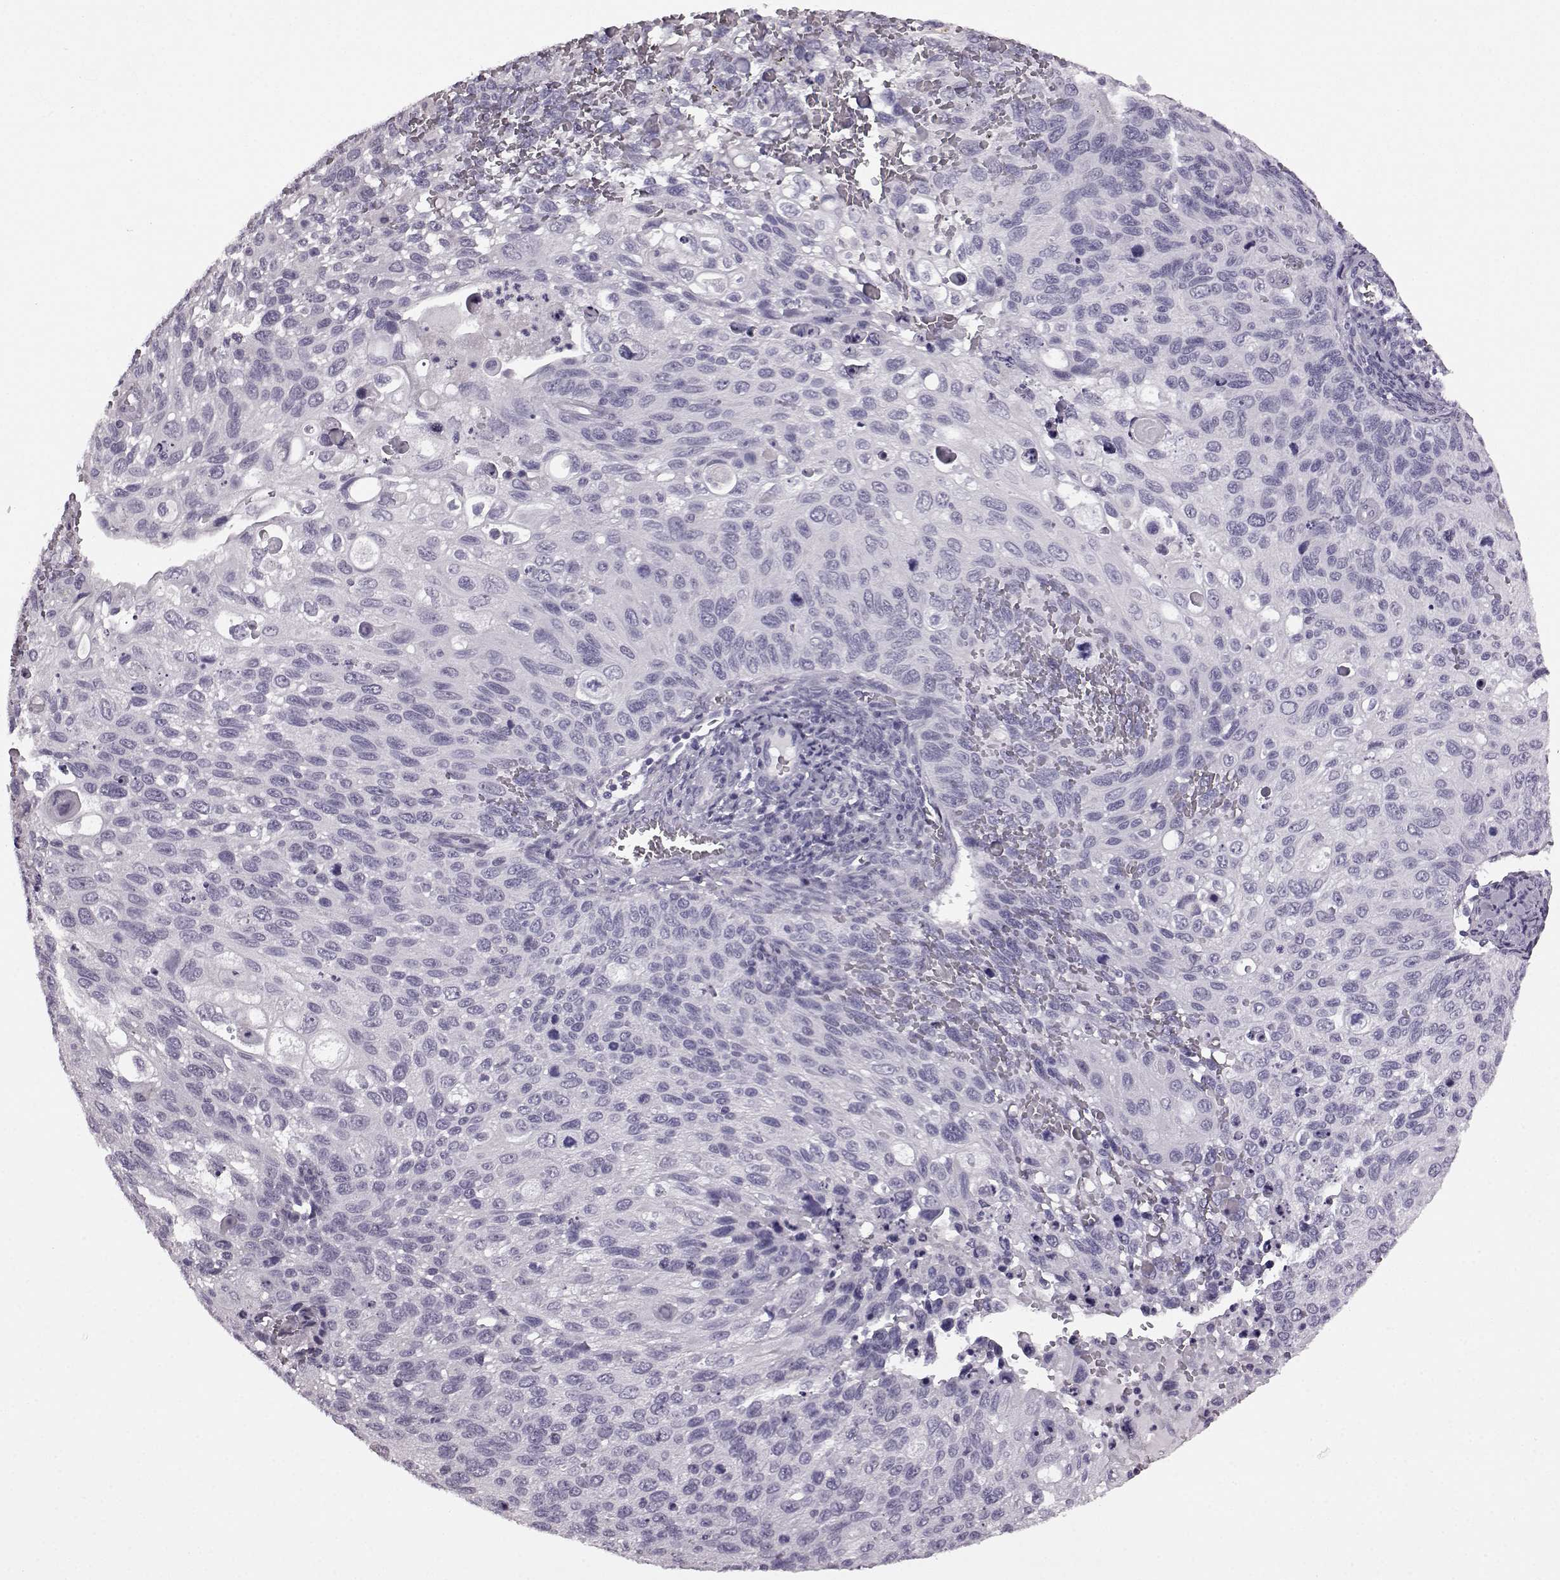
{"staining": {"intensity": "negative", "quantity": "none", "location": "none"}, "tissue": "cervical cancer", "cell_type": "Tumor cells", "image_type": "cancer", "snomed": [{"axis": "morphology", "description": "Squamous cell carcinoma, NOS"}, {"axis": "topography", "description": "Cervix"}], "caption": "Tumor cells show no significant positivity in squamous cell carcinoma (cervical).", "gene": "AIPL1", "patient": {"sex": "female", "age": 70}}